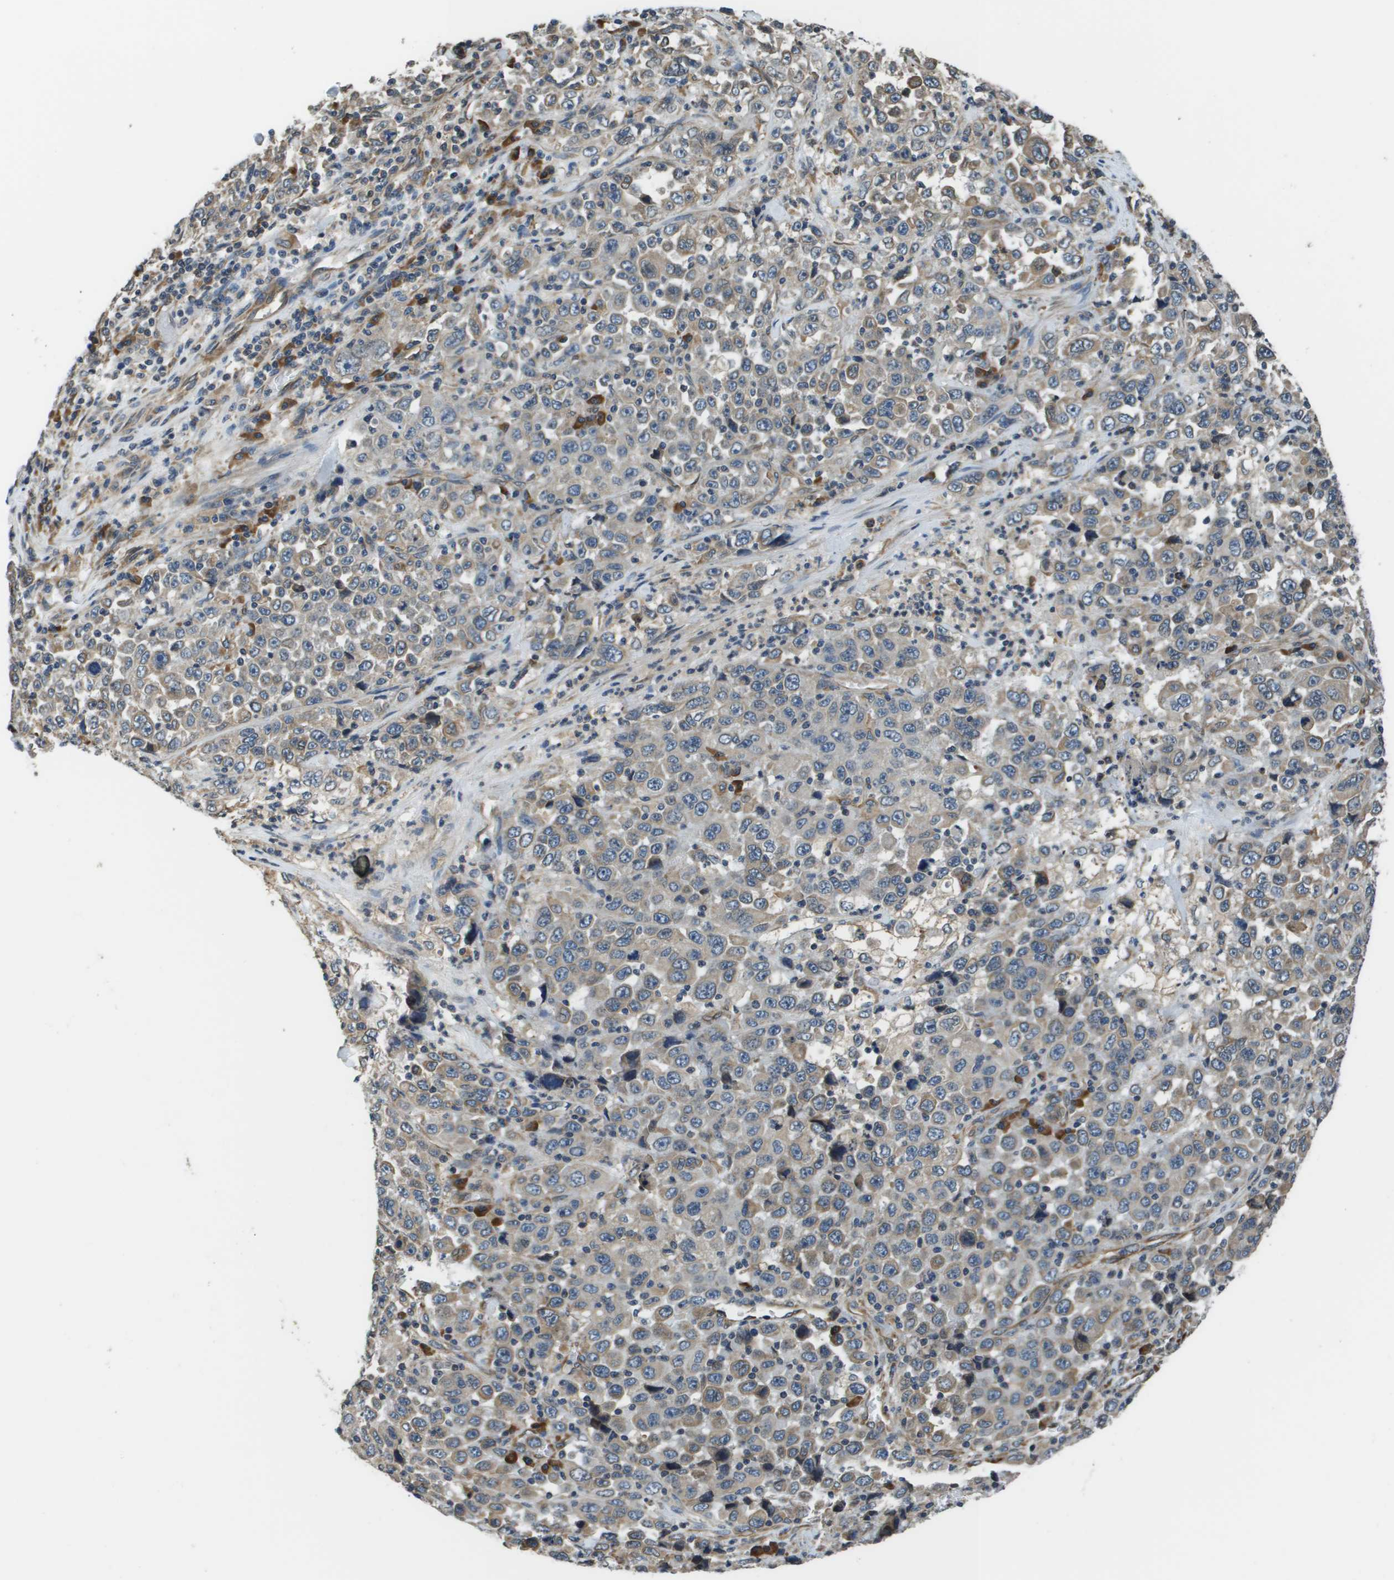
{"staining": {"intensity": "weak", "quantity": "25%-75%", "location": "cytoplasmic/membranous"}, "tissue": "stomach cancer", "cell_type": "Tumor cells", "image_type": "cancer", "snomed": [{"axis": "morphology", "description": "Normal tissue, NOS"}, {"axis": "morphology", "description": "Adenocarcinoma, NOS"}, {"axis": "topography", "description": "Stomach, upper"}, {"axis": "topography", "description": "Stomach"}], "caption": "Immunohistochemistry (IHC) staining of stomach adenocarcinoma, which exhibits low levels of weak cytoplasmic/membranous positivity in approximately 25%-75% of tumor cells indicating weak cytoplasmic/membranous protein positivity. The staining was performed using DAB (brown) for protein detection and nuclei were counterstained in hematoxylin (blue).", "gene": "SEC62", "patient": {"sex": "male", "age": 59}}